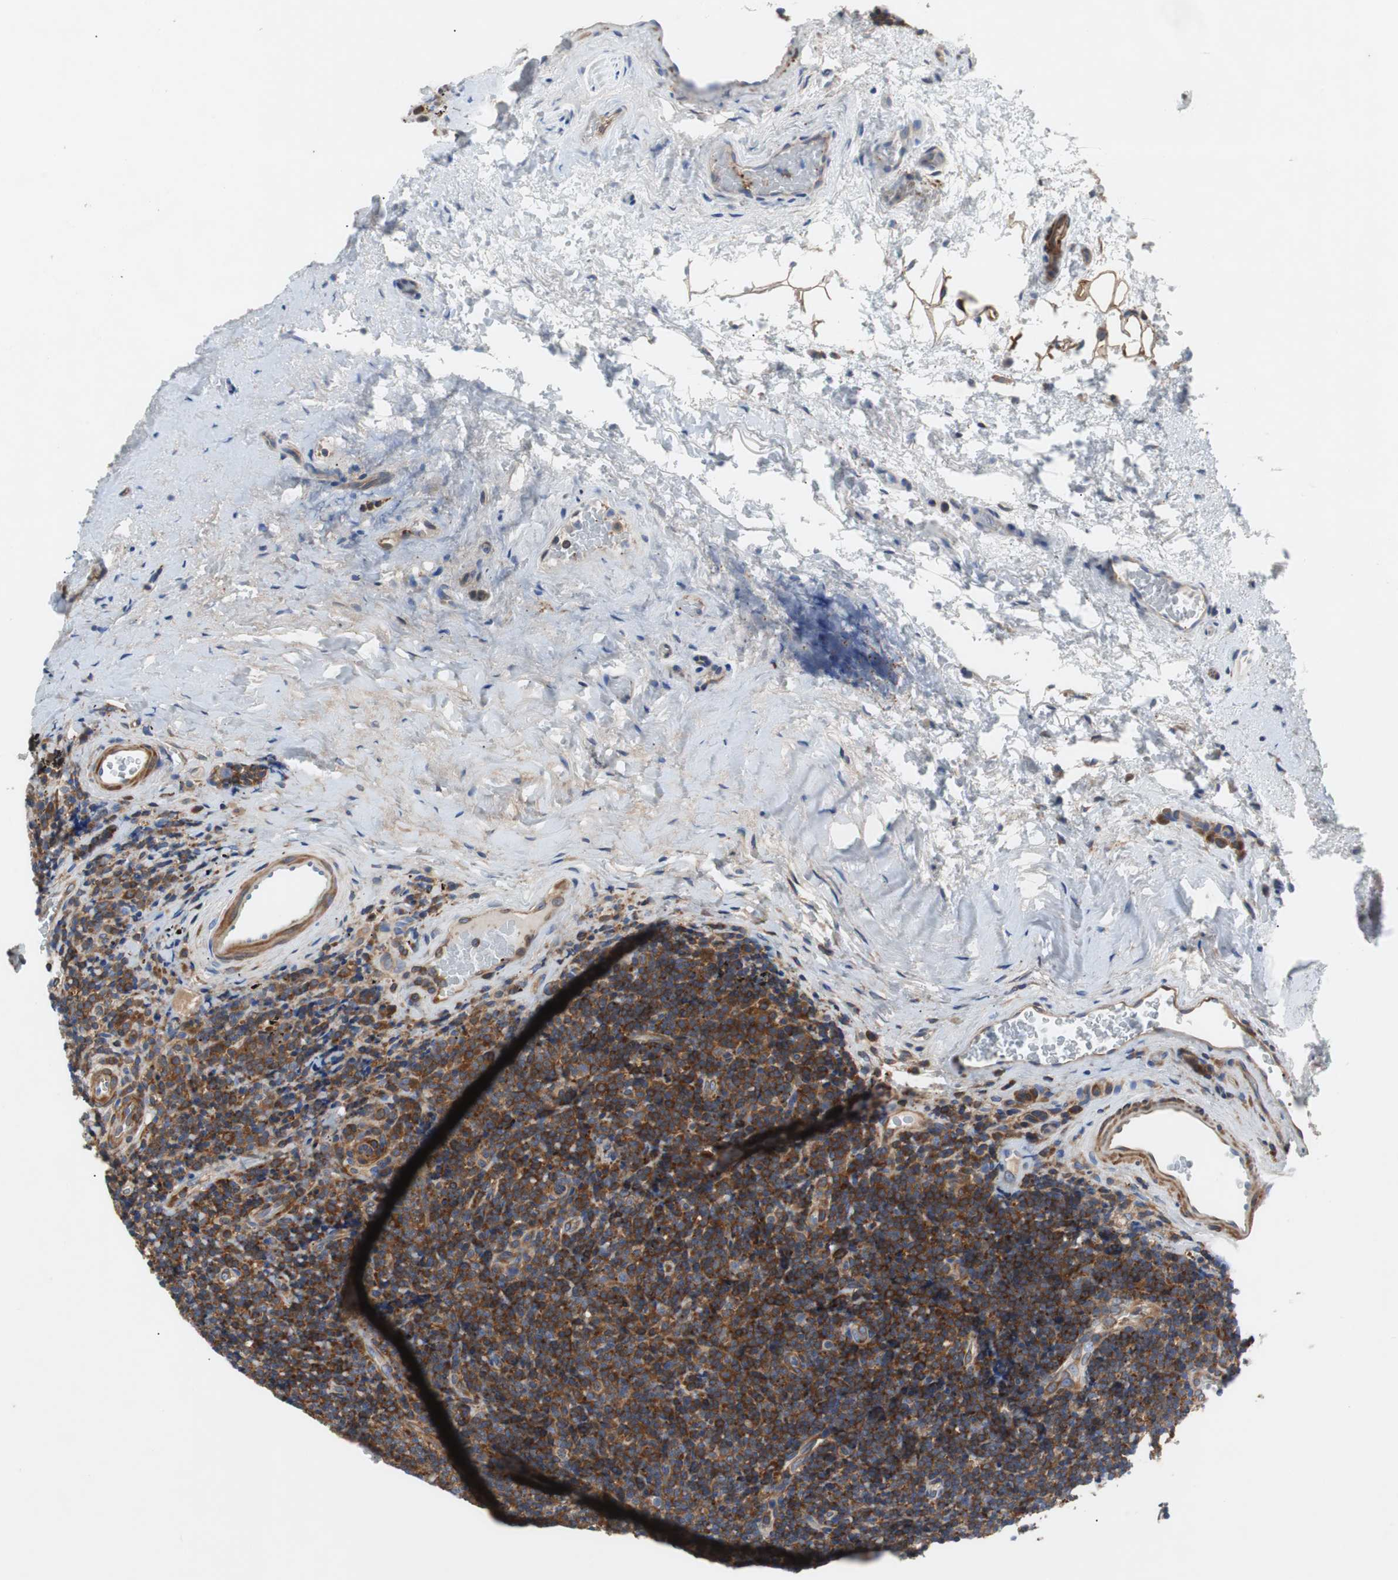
{"staining": {"intensity": "strong", "quantity": ">75%", "location": "cytoplasmic/membranous"}, "tissue": "lymphoma", "cell_type": "Tumor cells", "image_type": "cancer", "snomed": [{"axis": "morphology", "description": "Malignant lymphoma, non-Hodgkin's type, High grade"}, {"axis": "topography", "description": "Tonsil"}], "caption": "Protein expression analysis of lymphoma exhibits strong cytoplasmic/membranous expression in approximately >75% of tumor cells.", "gene": "GYS1", "patient": {"sex": "female", "age": 36}}